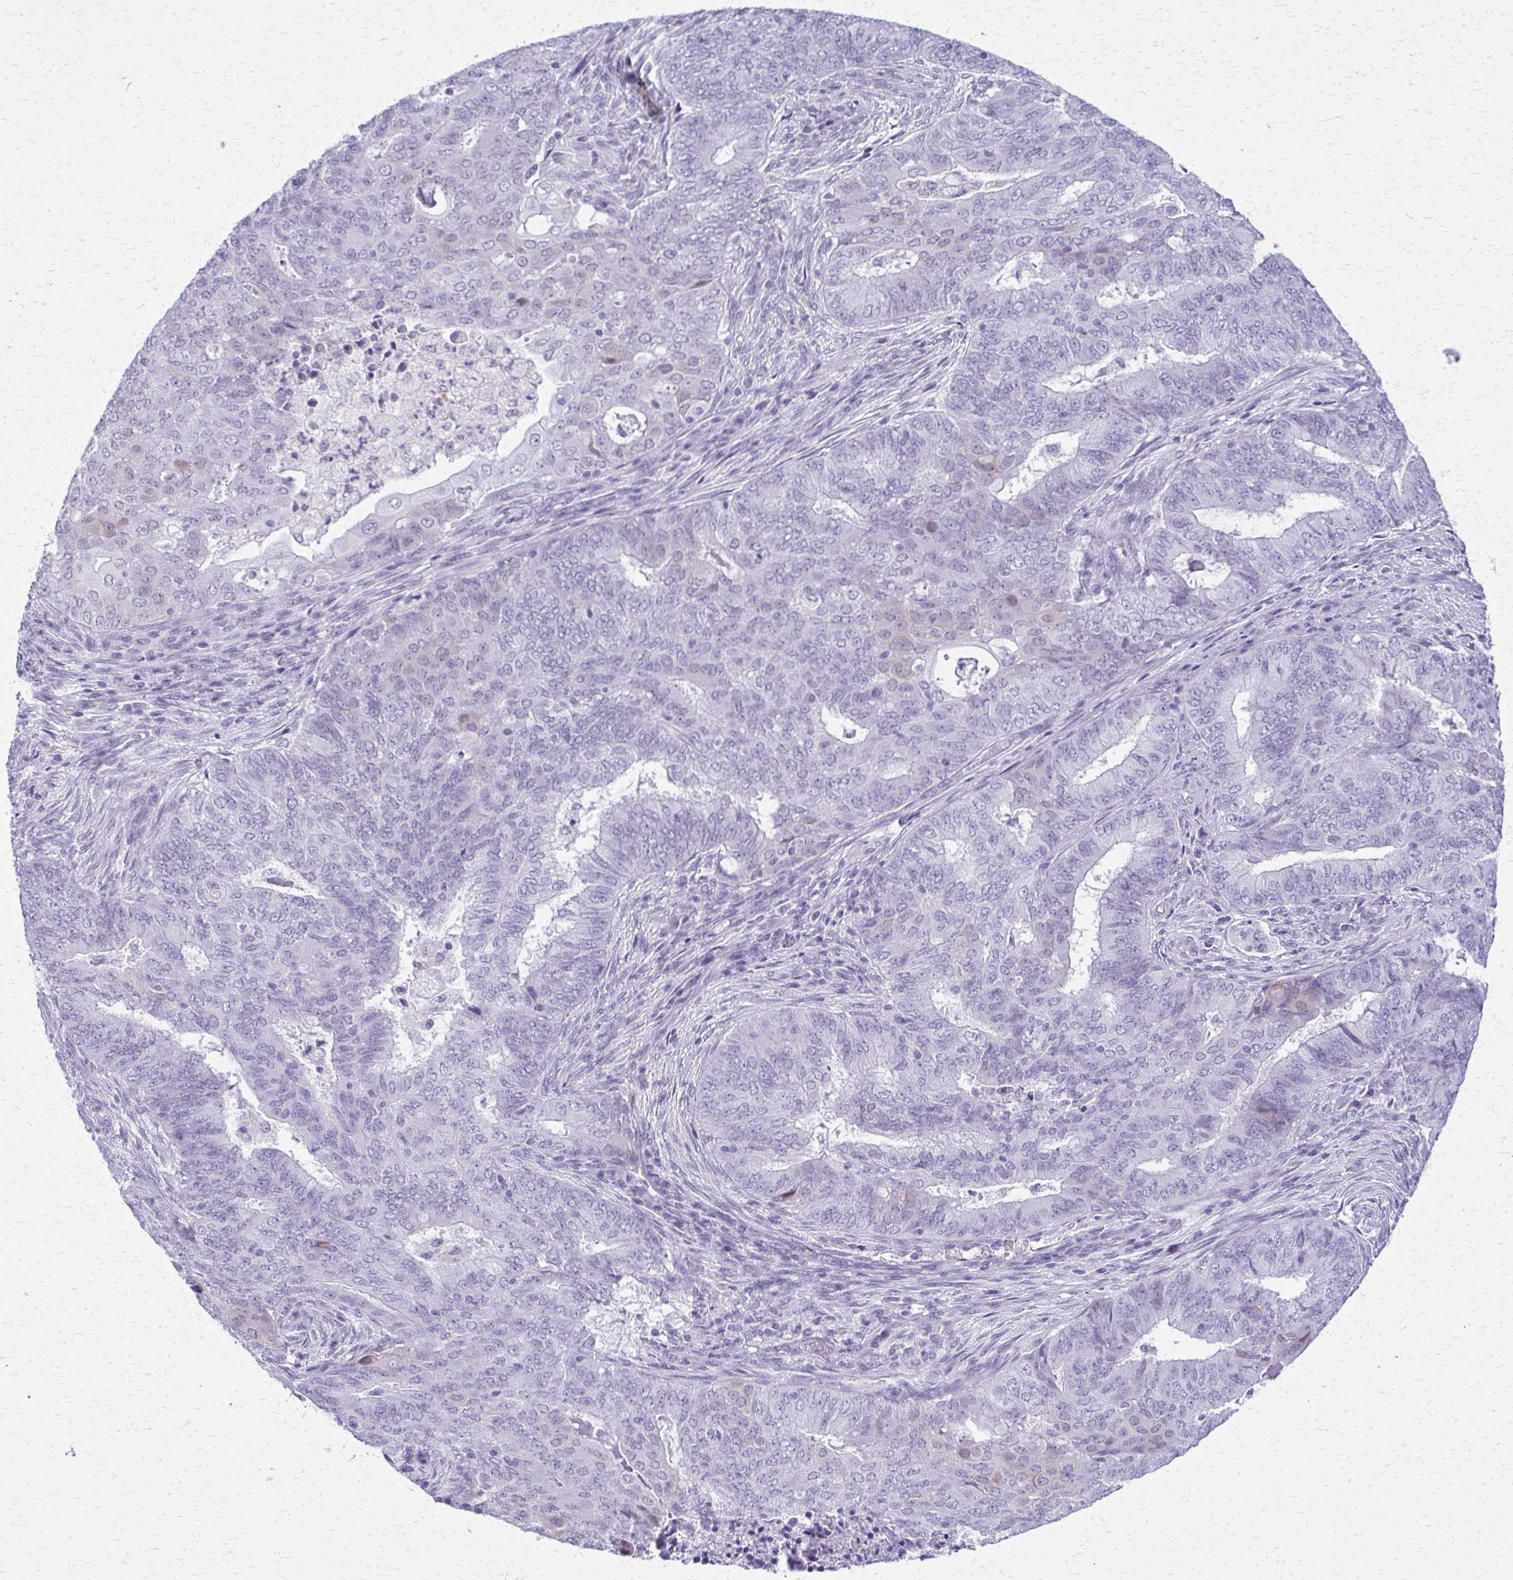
{"staining": {"intensity": "negative", "quantity": "none", "location": "none"}, "tissue": "endometrial cancer", "cell_type": "Tumor cells", "image_type": "cancer", "snomed": [{"axis": "morphology", "description": "Adenocarcinoma, NOS"}, {"axis": "topography", "description": "Endometrium"}], "caption": "A photomicrograph of endometrial cancer stained for a protein shows no brown staining in tumor cells. (DAB IHC, high magnification).", "gene": "FAM162B", "patient": {"sex": "female", "age": 62}}